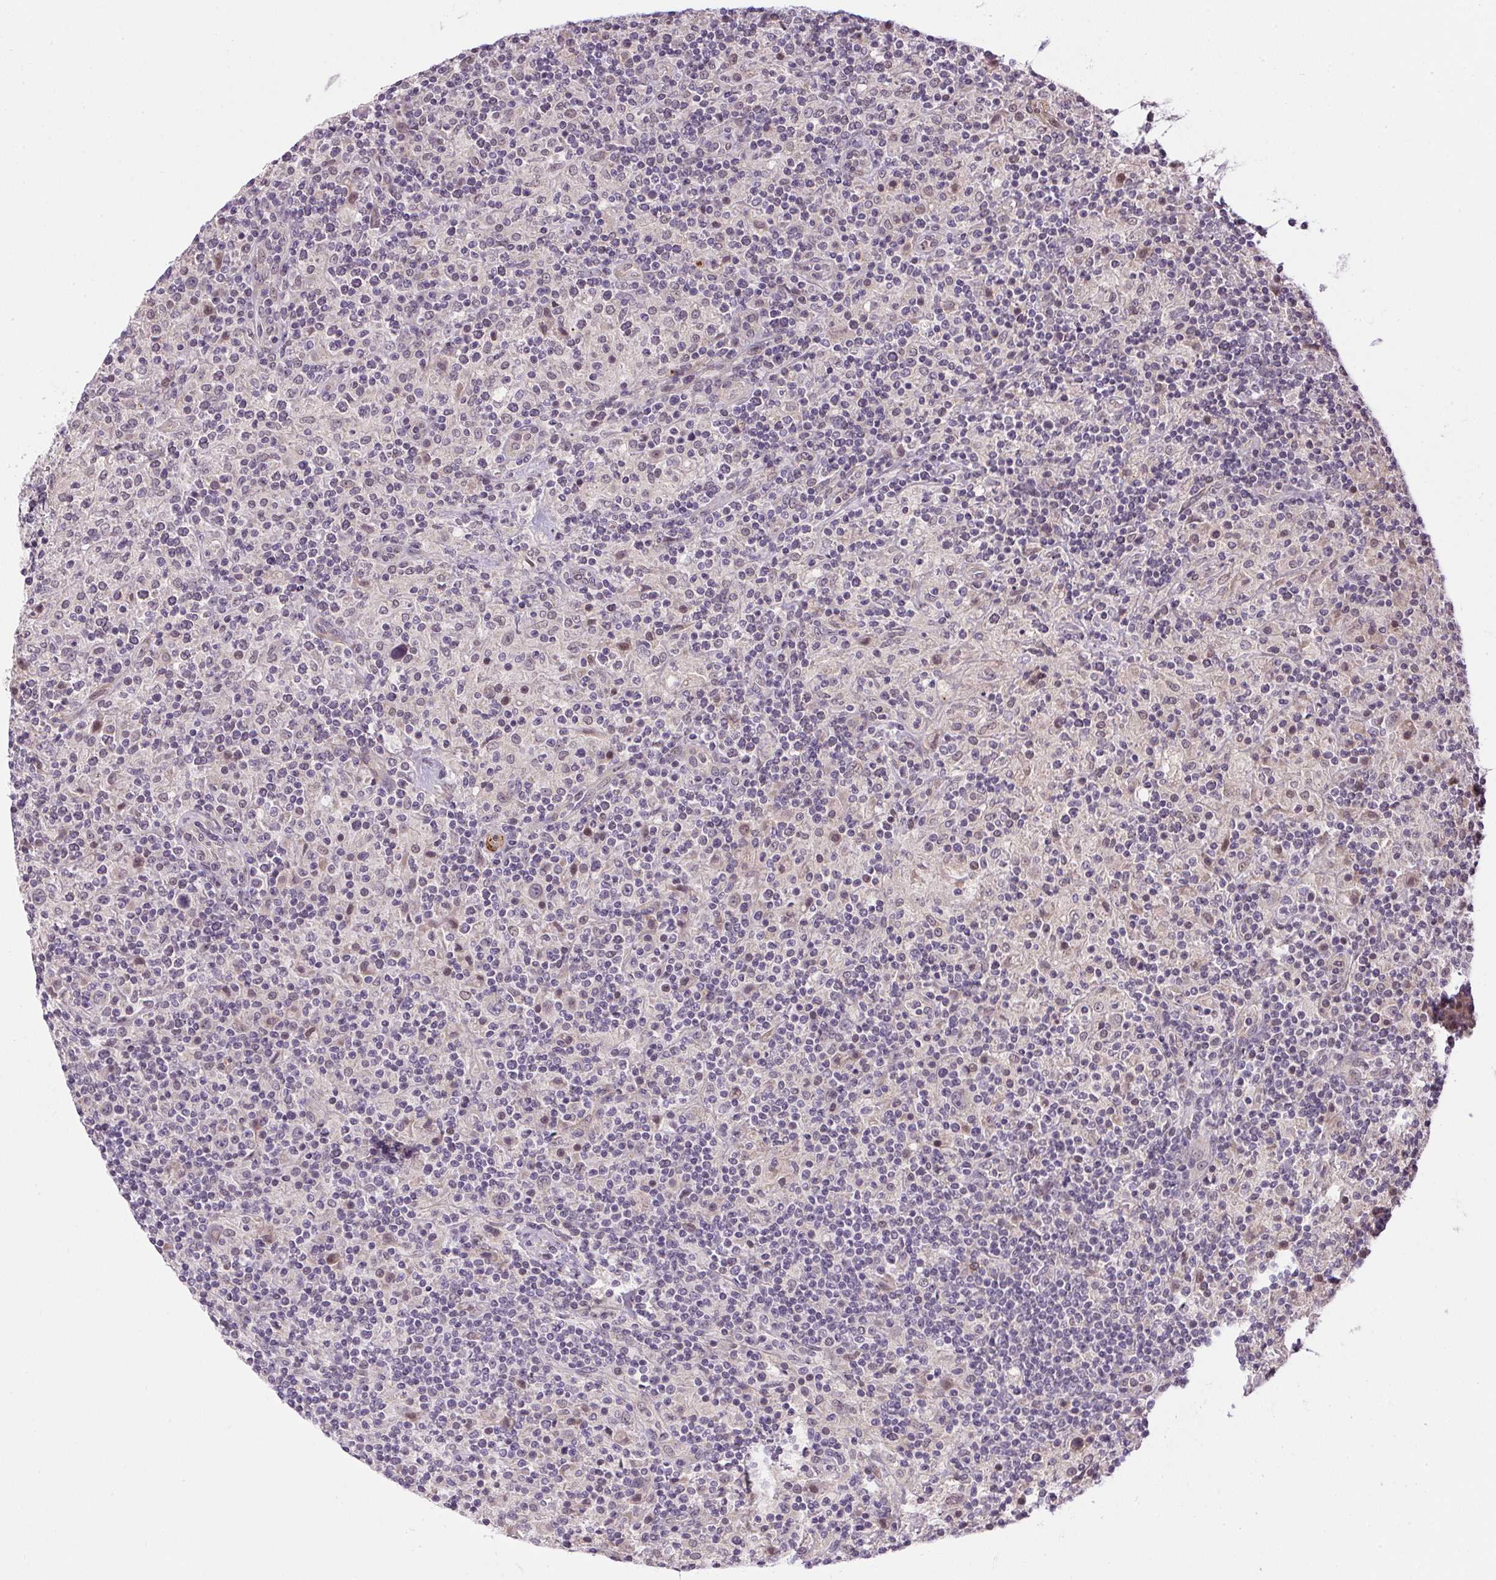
{"staining": {"intensity": "negative", "quantity": "none", "location": "none"}, "tissue": "lymphoma", "cell_type": "Tumor cells", "image_type": "cancer", "snomed": [{"axis": "morphology", "description": "Hodgkin's disease, NOS"}, {"axis": "topography", "description": "Lymph node"}], "caption": "This image is of lymphoma stained with IHC to label a protein in brown with the nuclei are counter-stained blue. There is no positivity in tumor cells.", "gene": "CFAP92", "patient": {"sex": "male", "age": 70}}